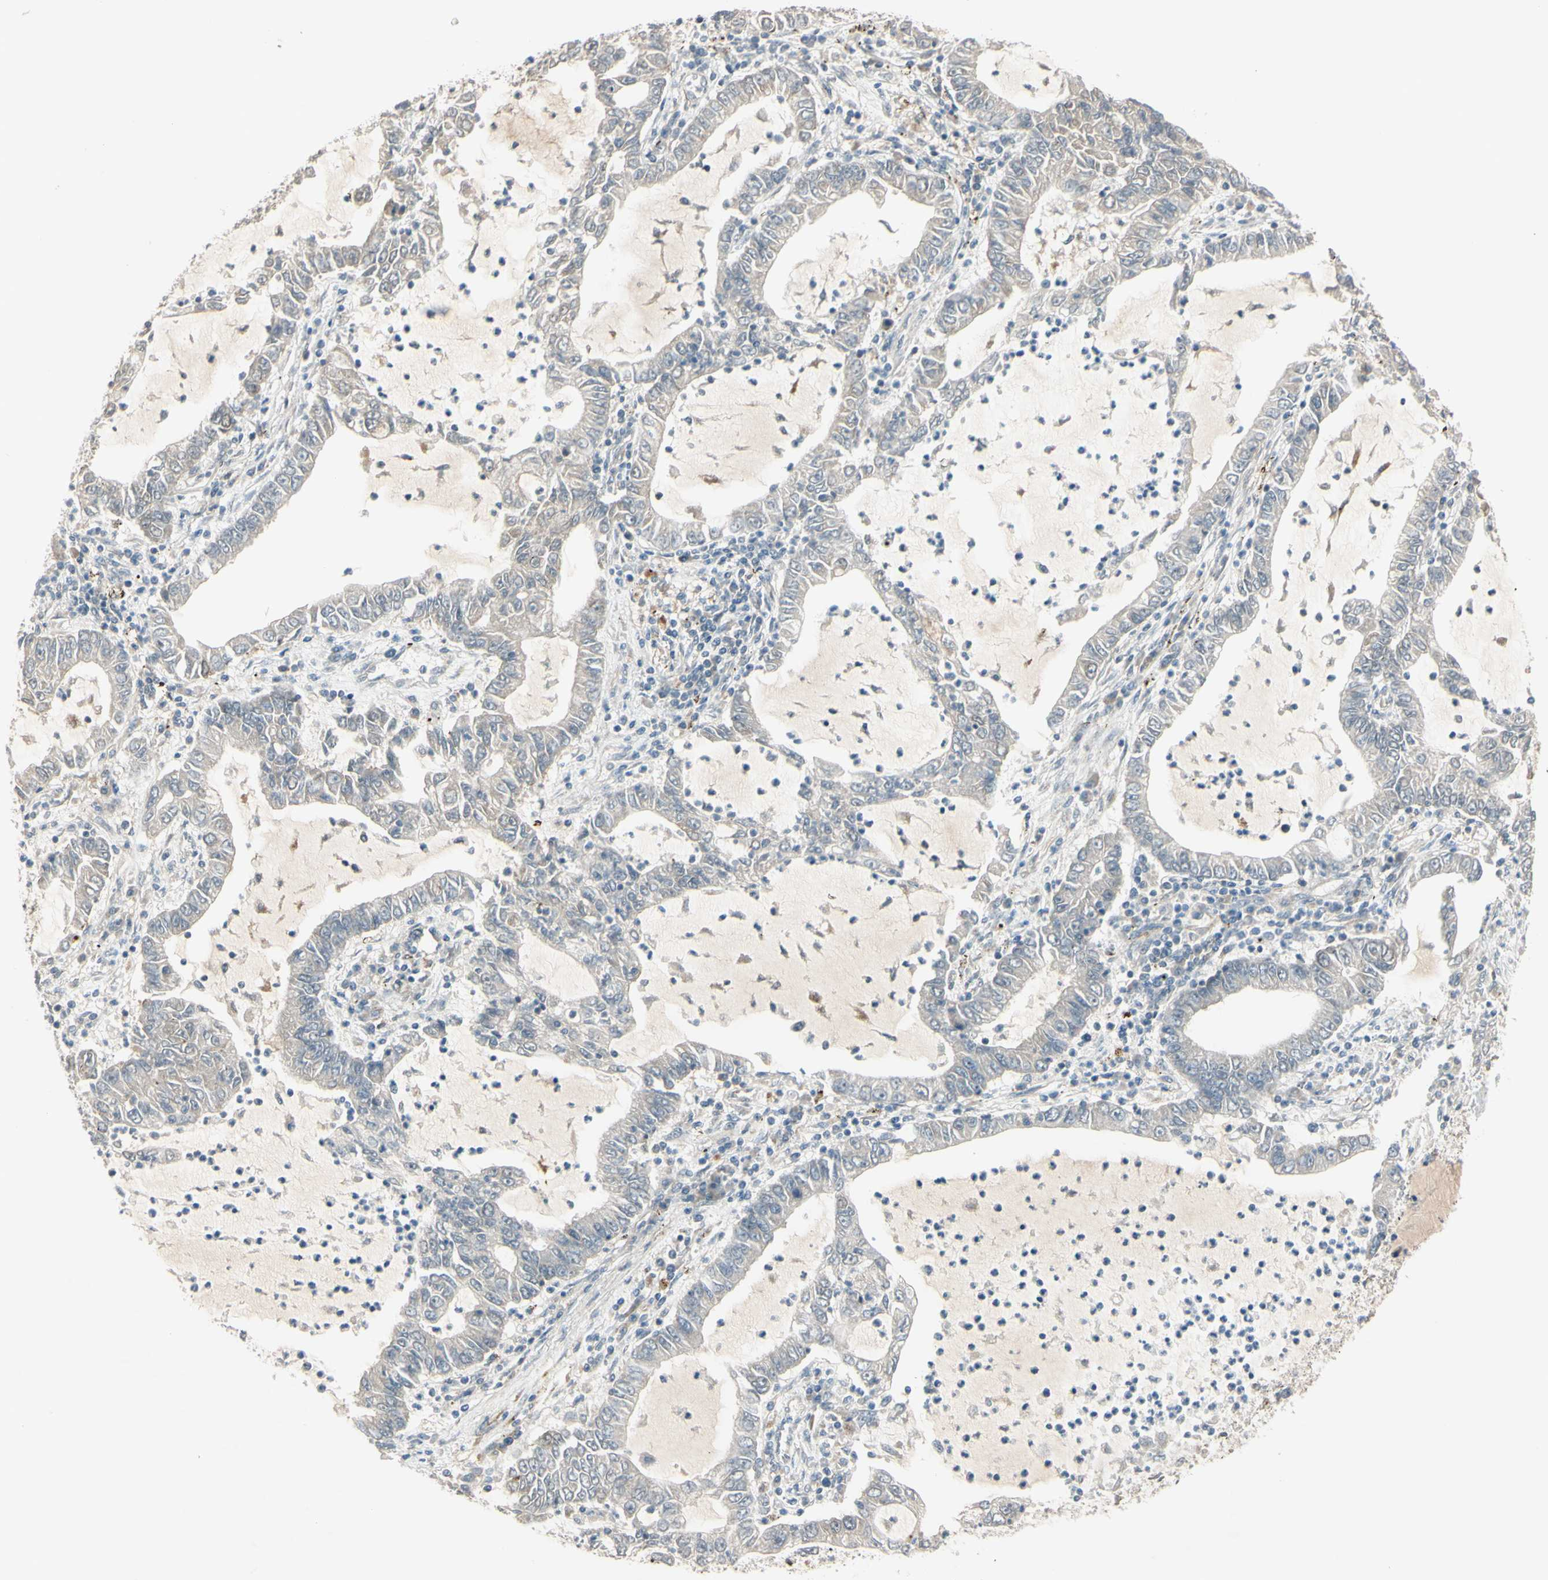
{"staining": {"intensity": "negative", "quantity": "none", "location": "none"}, "tissue": "lung cancer", "cell_type": "Tumor cells", "image_type": "cancer", "snomed": [{"axis": "morphology", "description": "Adenocarcinoma, NOS"}, {"axis": "topography", "description": "Lung"}], "caption": "The micrograph demonstrates no staining of tumor cells in lung cancer (adenocarcinoma). (Immunohistochemistry (ihc), brightfield microscopy, high magnification).", "gene": "NDFIP1", "patient": {"sex": "female", "age": 51}}